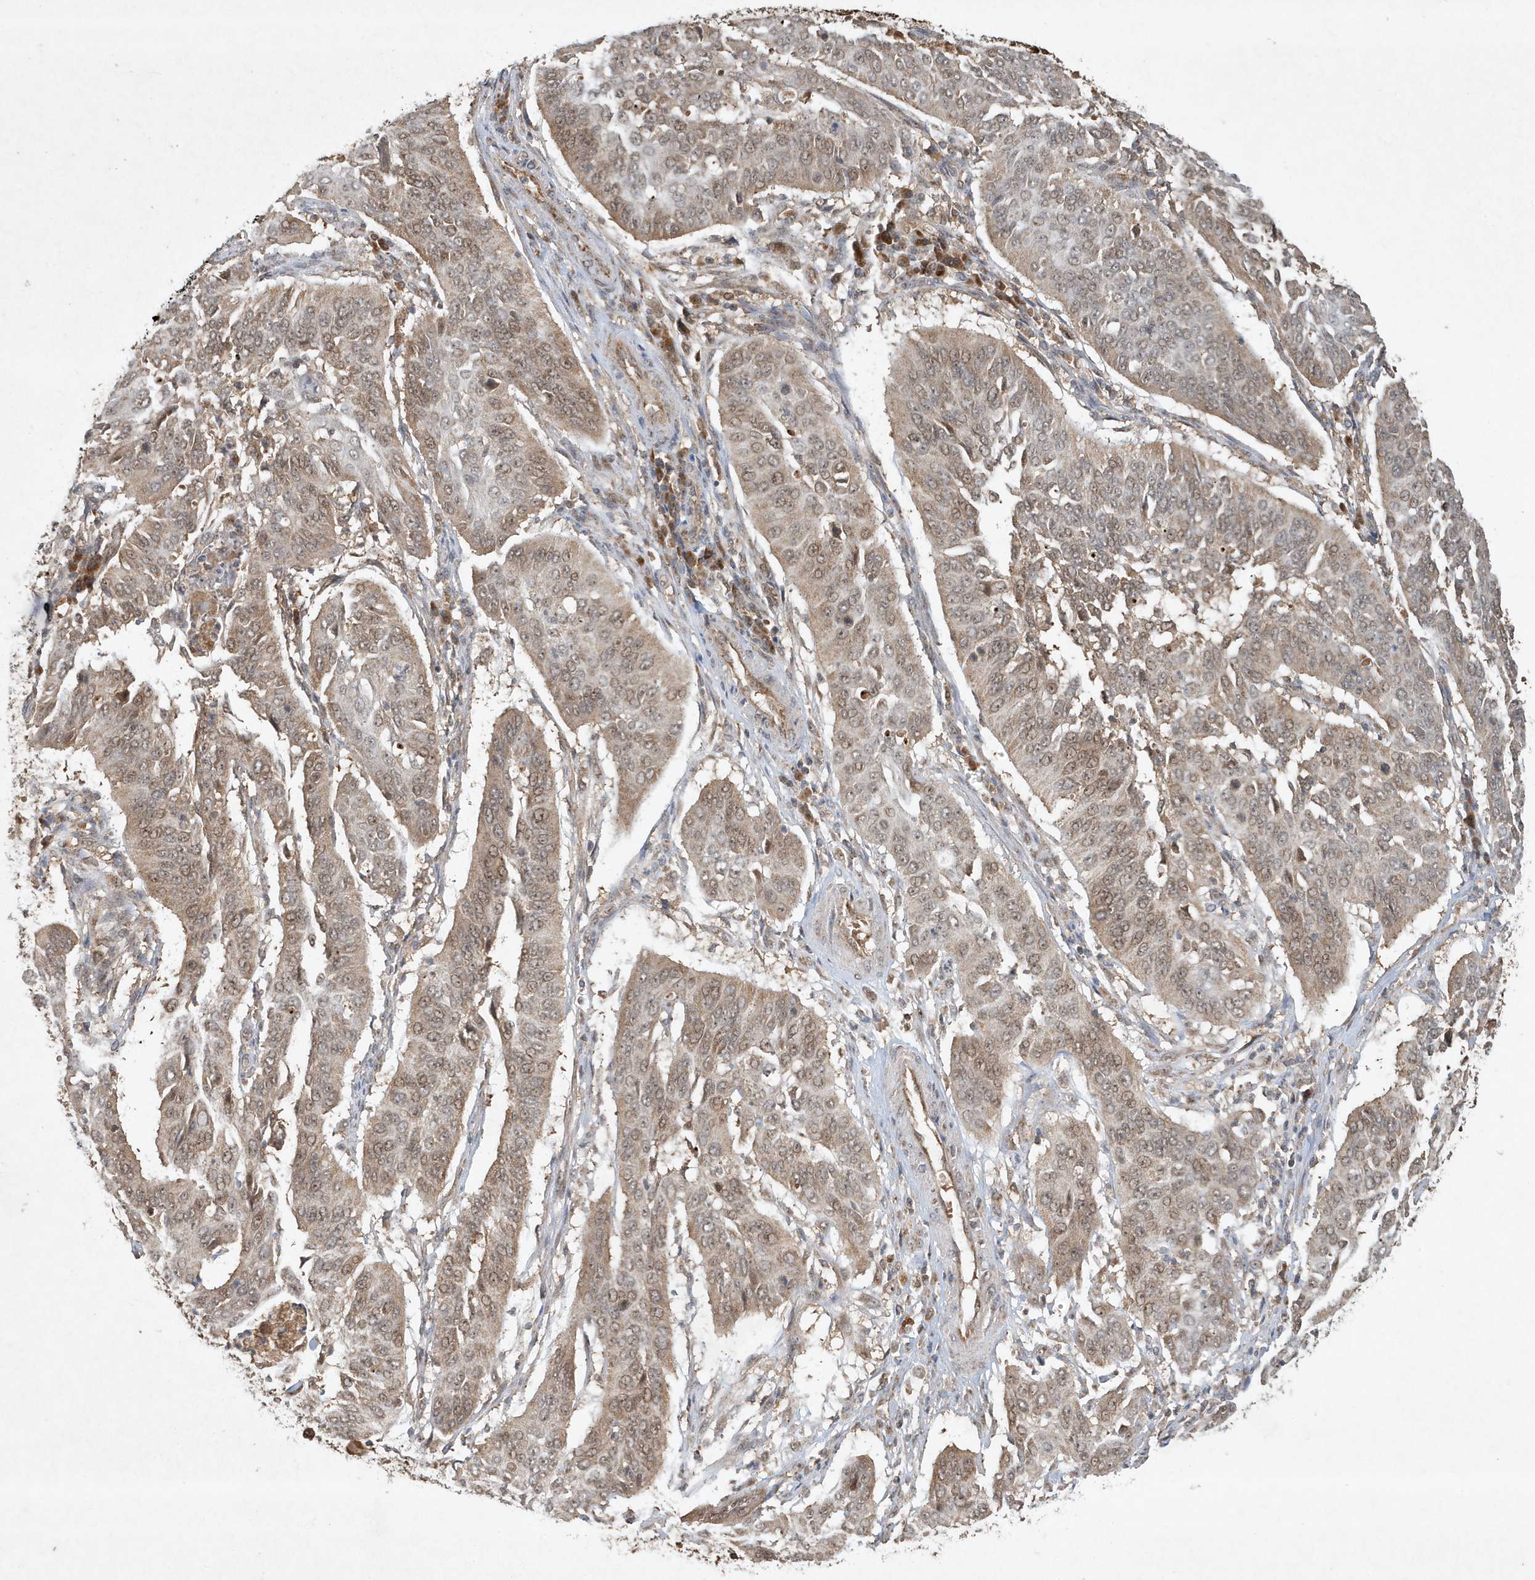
{"staining": {"intensity": "moderate", "quantity": ">75%", "location": "cytoplasmic/membranous,nuclear"}, "tissue": "cervical cancer", "cell_type": "Tumor cells", "image_type": "cancer", "snomed": [{"axis": "morphology", "description": "Normal tissue, NOS"}, {"axis": "morphology", "description": "Squamous cell carcinoma, NOS"}, {"axis": "topography", "description": "Cervix"}], "caption": "Protein expression analysis of human cervical squamous cell carcinoma reveals moderate cytoplasmic/membranous and nuclear expression in about >75% of tumor cells. The protein of interest is stained brown, and the nuclei are stained in blue (DAB IHC with brightfield microscopy, high magnification).", "gene": "ABCB9", "patient": {"sex": "female", "age": 39}}